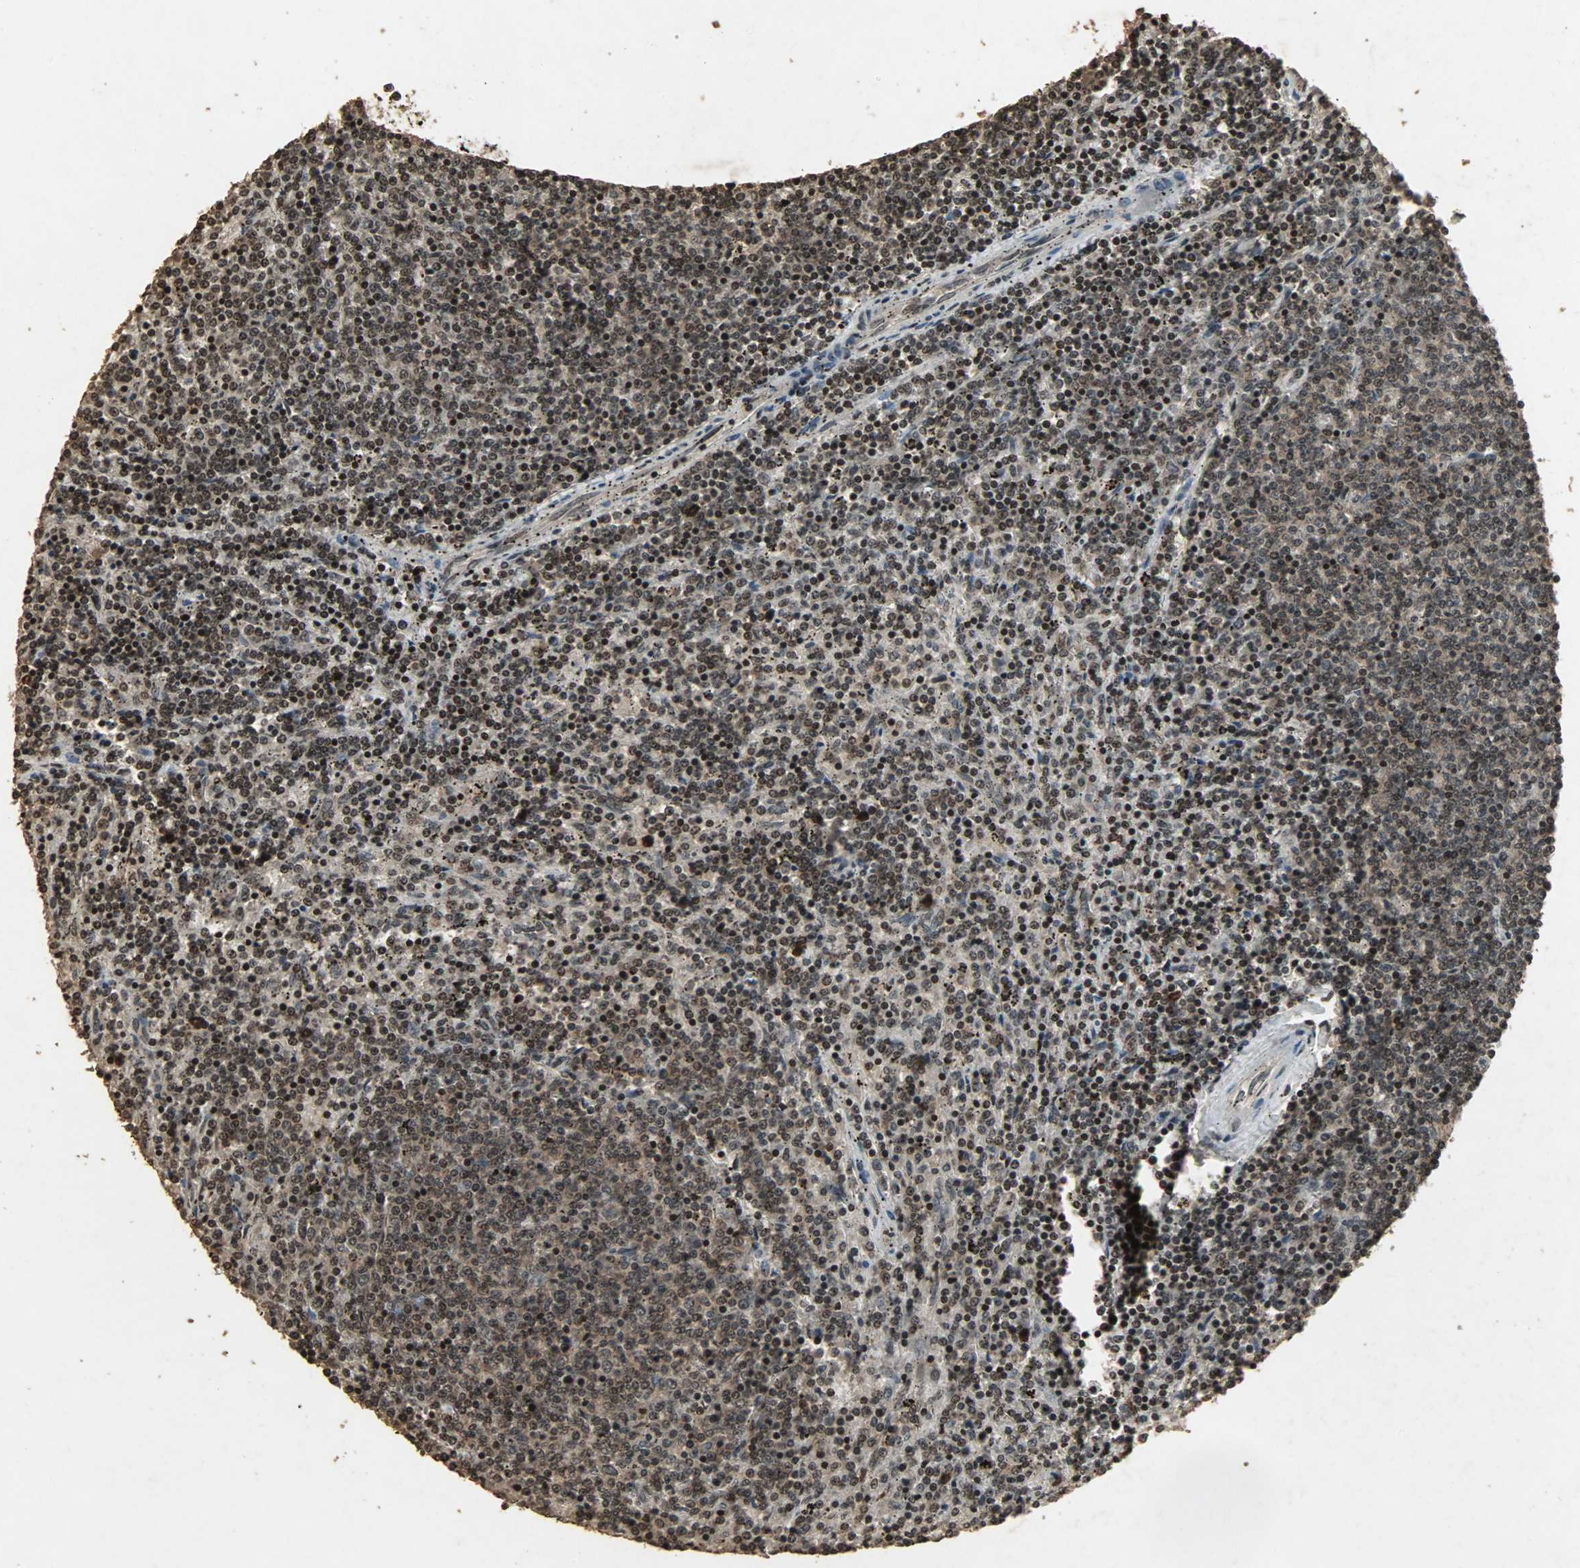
{"staining": {"intensity": "strong", "quantity": ">75%", "location": "cytoplasmic/membranous,nuclear"}, "tissue": "lymphoma", "cell_type": "Tumor cells", "image_type": "cancer", "snomed": [{"axis": "morphology", "description": "Malignant lymphoma, non-Hodgkin's type, Low grade"}, {"axis": "topography", "description": "Spleen"}], "caption": "A micrograph showing strong cytoplasmic/membranous and nuclear staining in about >75% of tumor cells in low-grade malignant lymphoma, non-Hodgkin's type, as visualized by brown immunohistochemical staining.", "gene": "PPP3R1", "patient": {"sex": "female", "age": 50}}